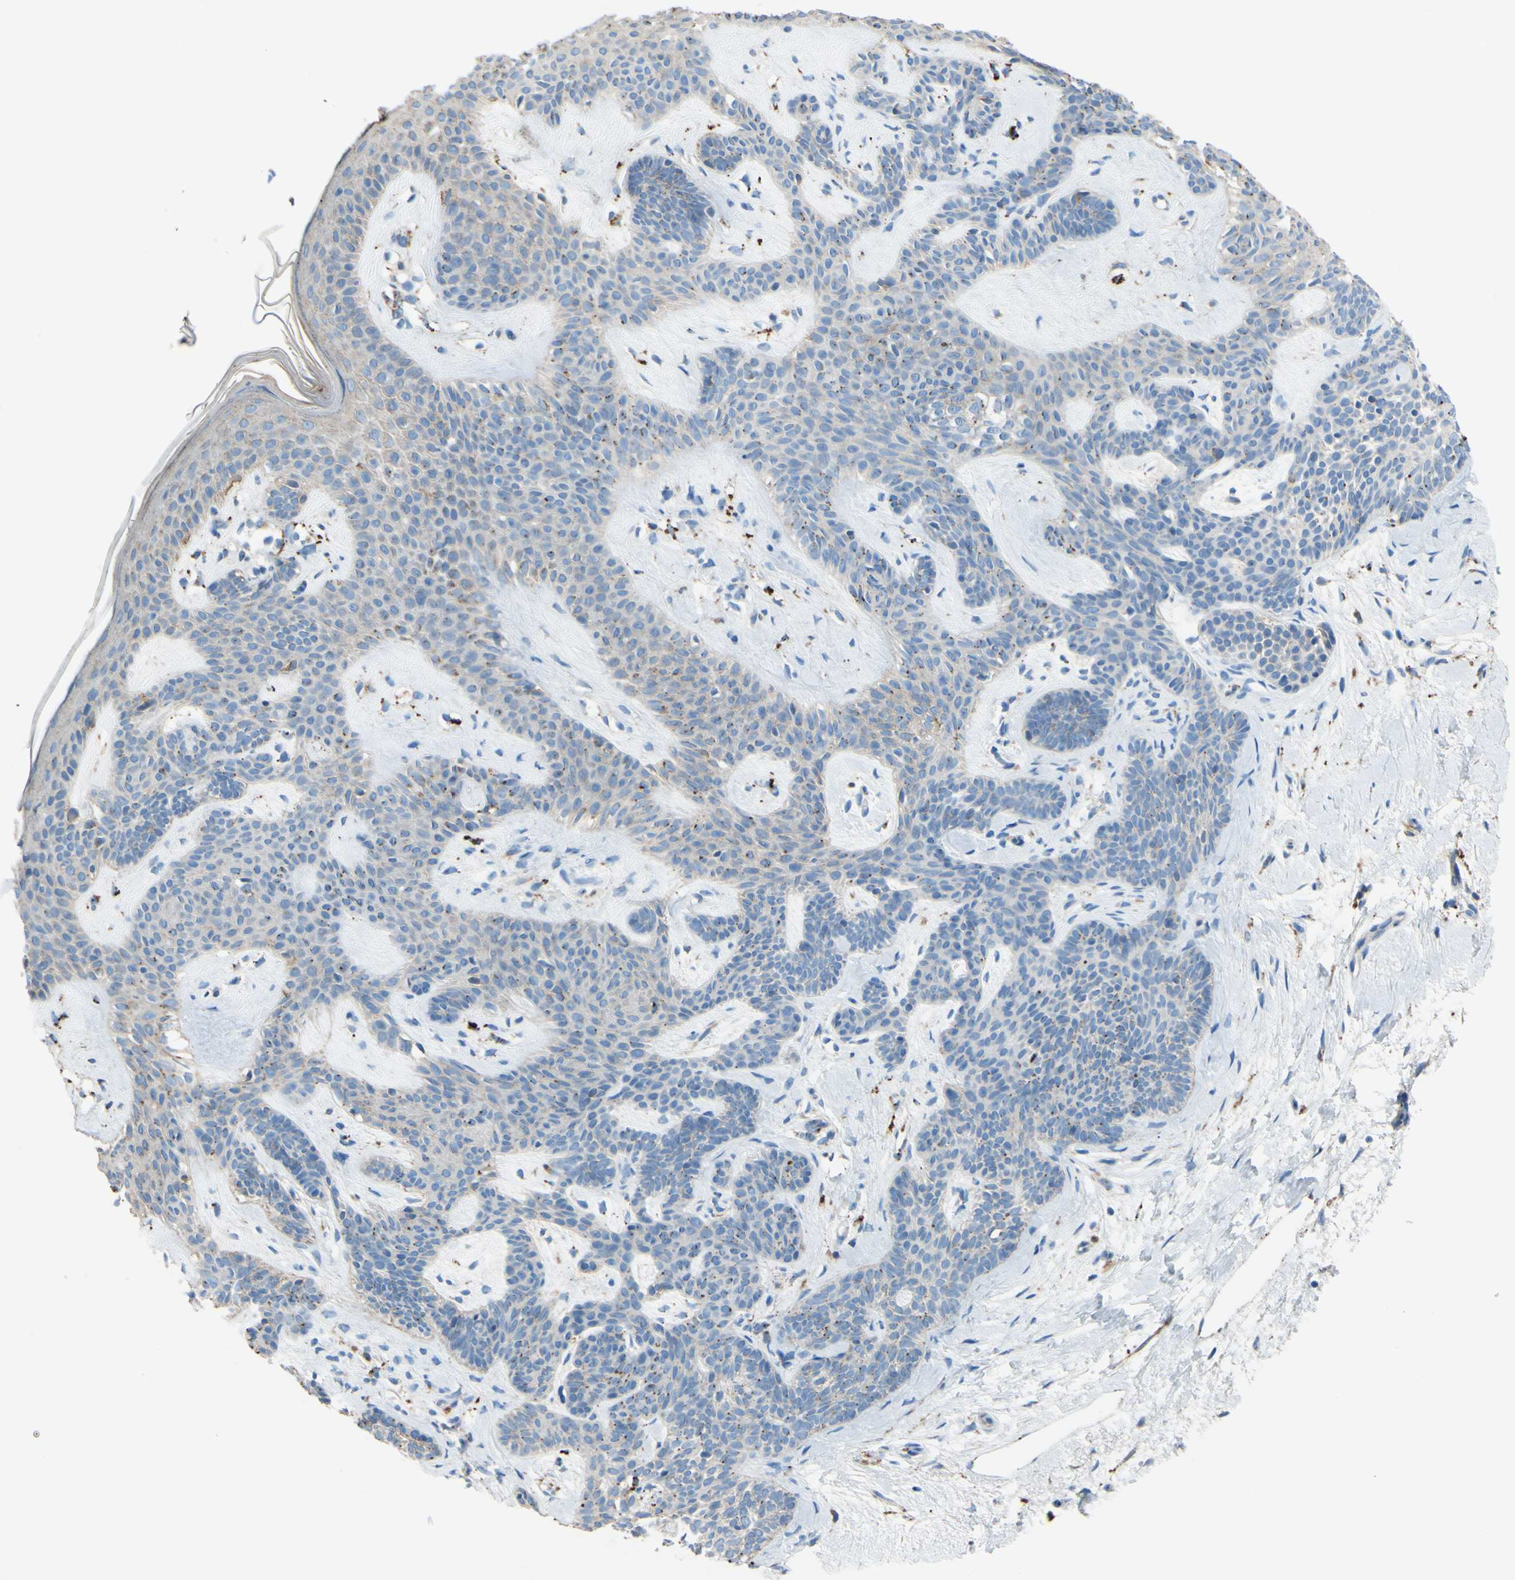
{"staining": {"intensity": "weak", "quantity": "25%-75%", "location": "cytoplasmic/membranous"}, "tissue": "skin cancer", "cell_type": "Tumor cells", "image_type": "cancer", "snomed": [{"axis": "morphology", "description": "Developmental malformation"}, {"axis": "morphology", "description": "Basal cell carcinoma"}, {"axis": "topography", "description": "Skin"}], "caption": "A high-resolution image shows immunohistochemistry (IHC) staining of basal cell carcinoma (skin), which displays weak cytoplasmic/membranous expression in about 25%-75% of tumor cells. Nuclei are stained in blue.", "gene": "CTSD", "patient": {"sex": "female", "age": 62}}